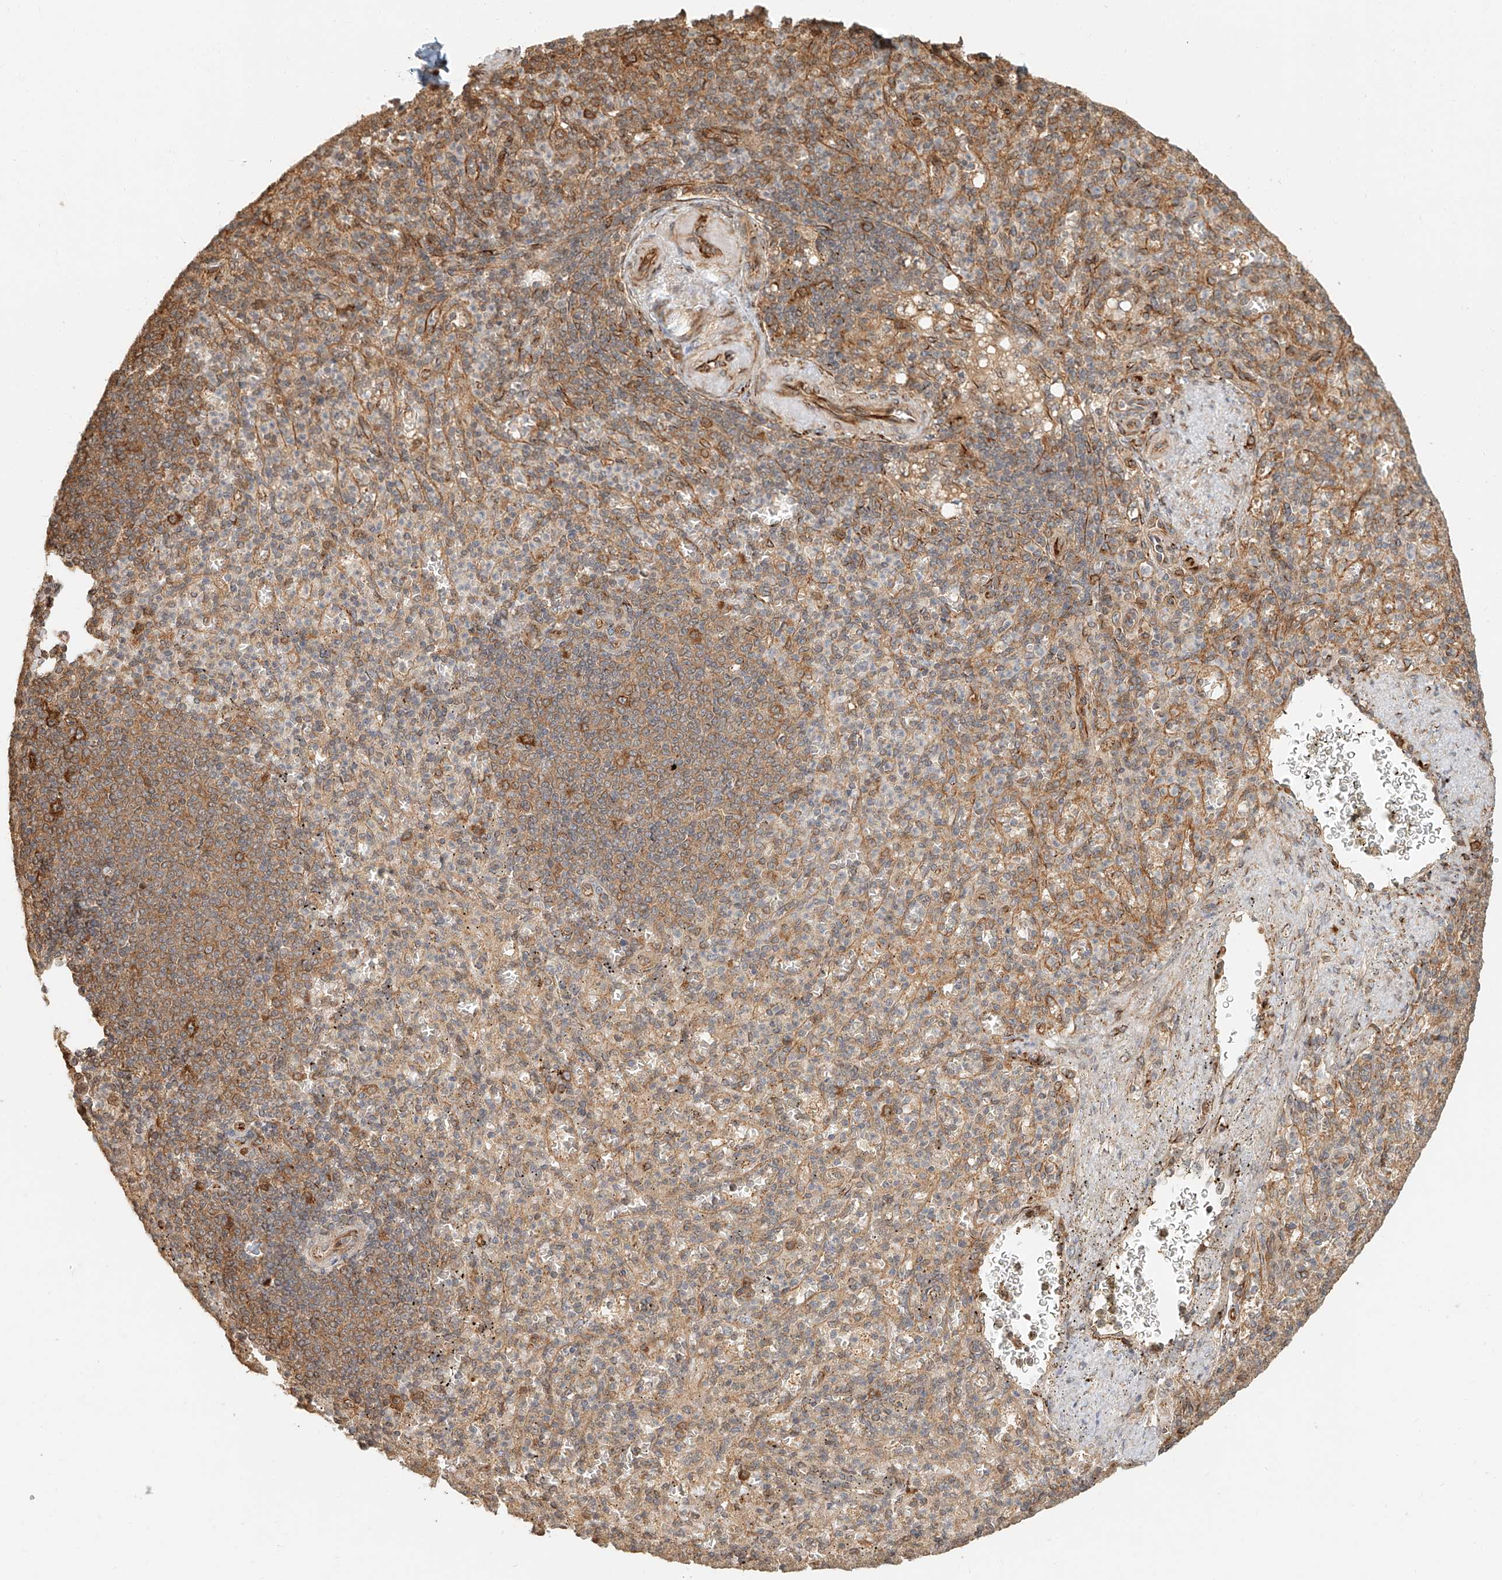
{"staining": {"intensity": "moderate", "quantity": "25%-75%", "location": "cytoplasmic/membranous"}, "tissue": "spleen", "cell_type": "Cells in red pulp", "image_type": "normal", "snomed": [{"axis": "morphology", "description": "Normal tissue, NOS"}, {"axis": "topography", "description": "Spleen"}], "caption": "High-magnification brightfield microscopy of normal spleen stained with DAB (brown) and counterstained with hematoxylin (blue). cells in red pulp exhibit moderate cytoplasmic/membranous expression is identified in about25%-75% of cells.", "gene": "NAP1L1", "patient": {"sex": "female", "age": 74}}